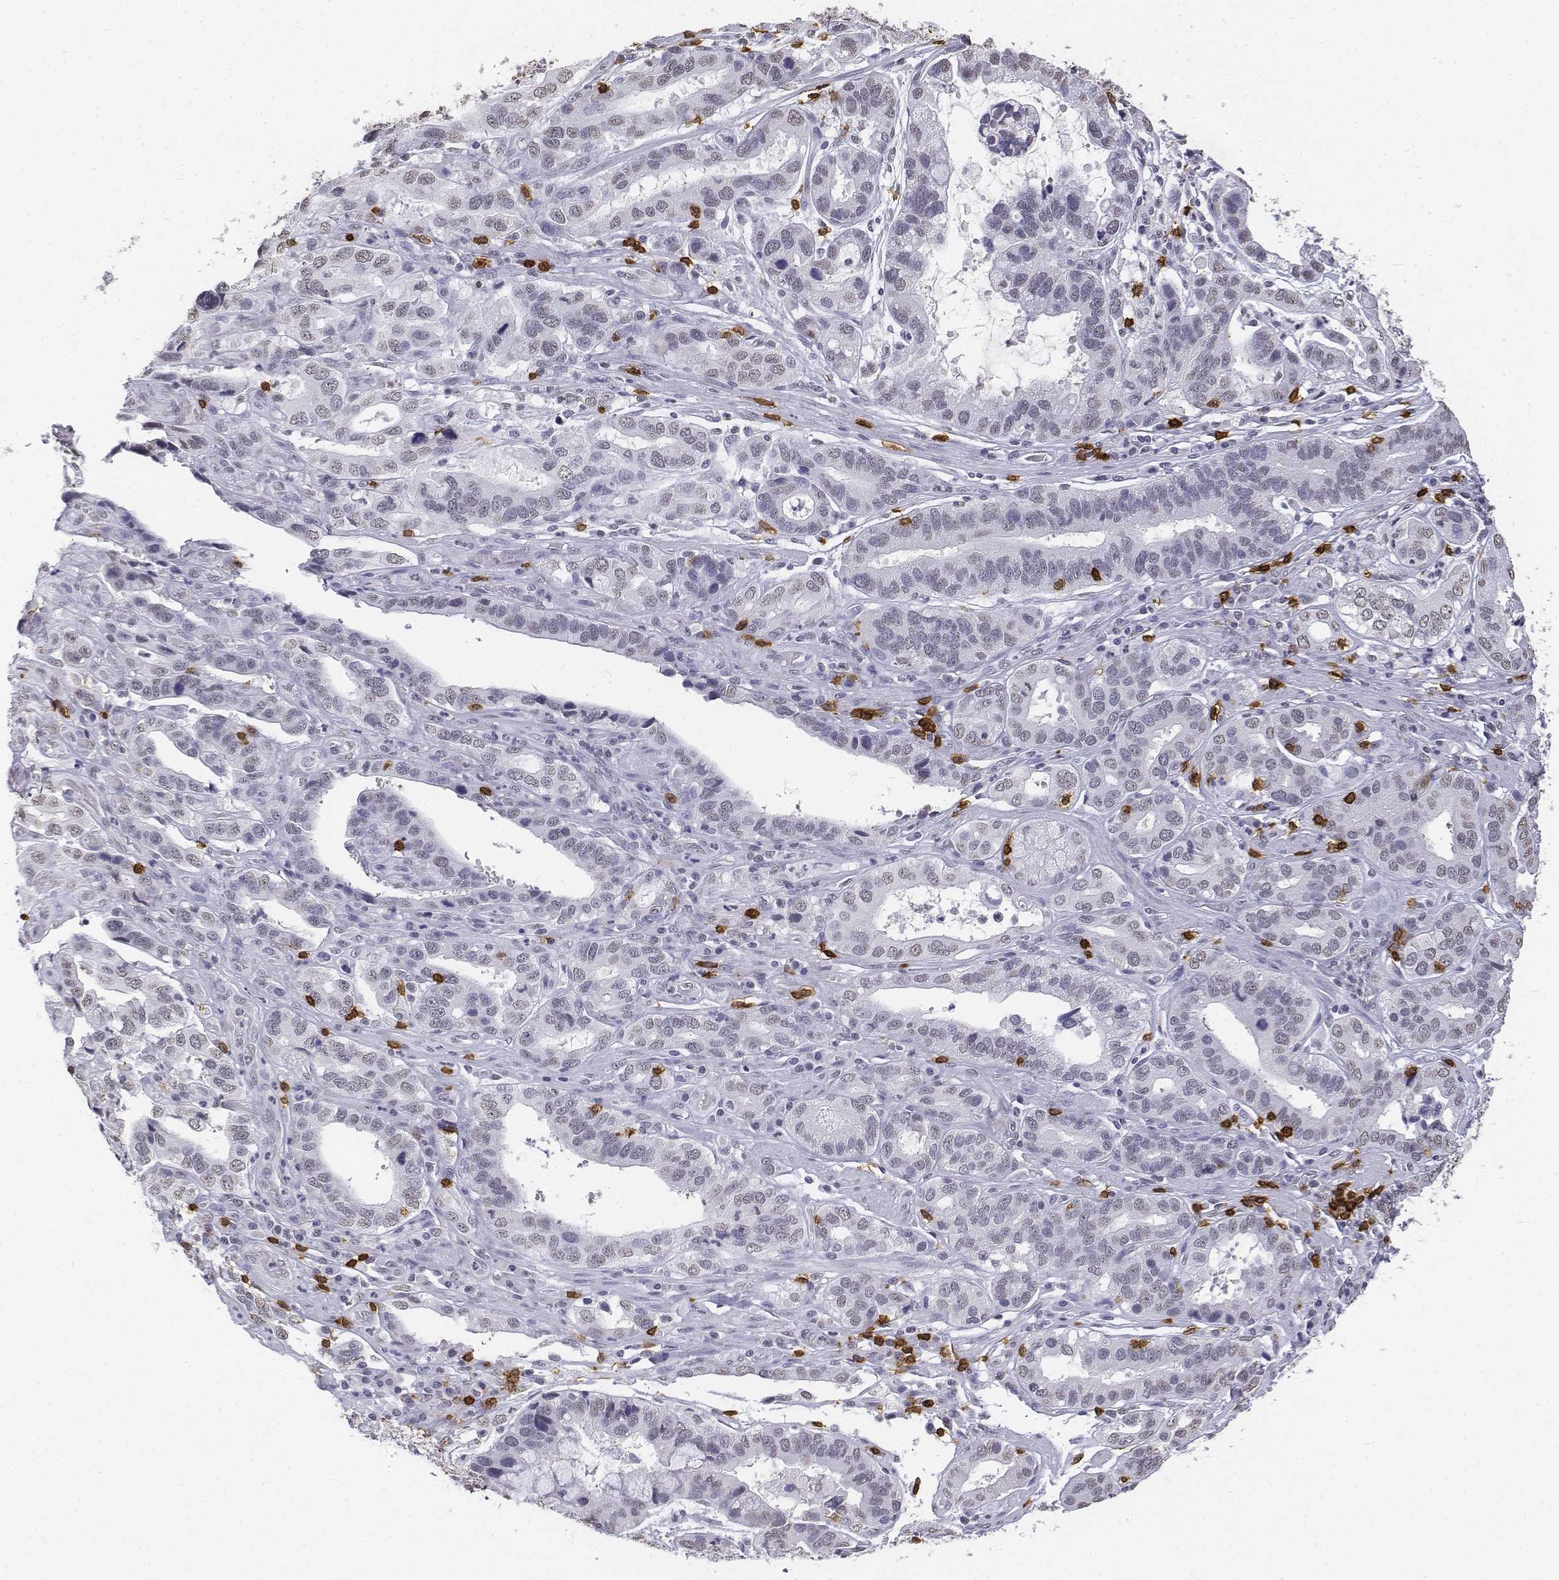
{"staining": {"intensity": "negative", "quantity": "none", "location": "none"}, "tissue": "stomach cancer", "cell_type": "Tumor cells", "image_type": "cancer", "snomed": [{"axis": "morphology", "description": "Adenocarcinoma, NOS"}, {"axis": "topography", "description": "Stomach, lower"}], "caption": "Stomach cancer (adenocarcinoma) was stained to show a protein in brown. There is no significant staining in tumor cells.", "gene": "CD3E", "patient": {"sex": "female", "age": 76}}